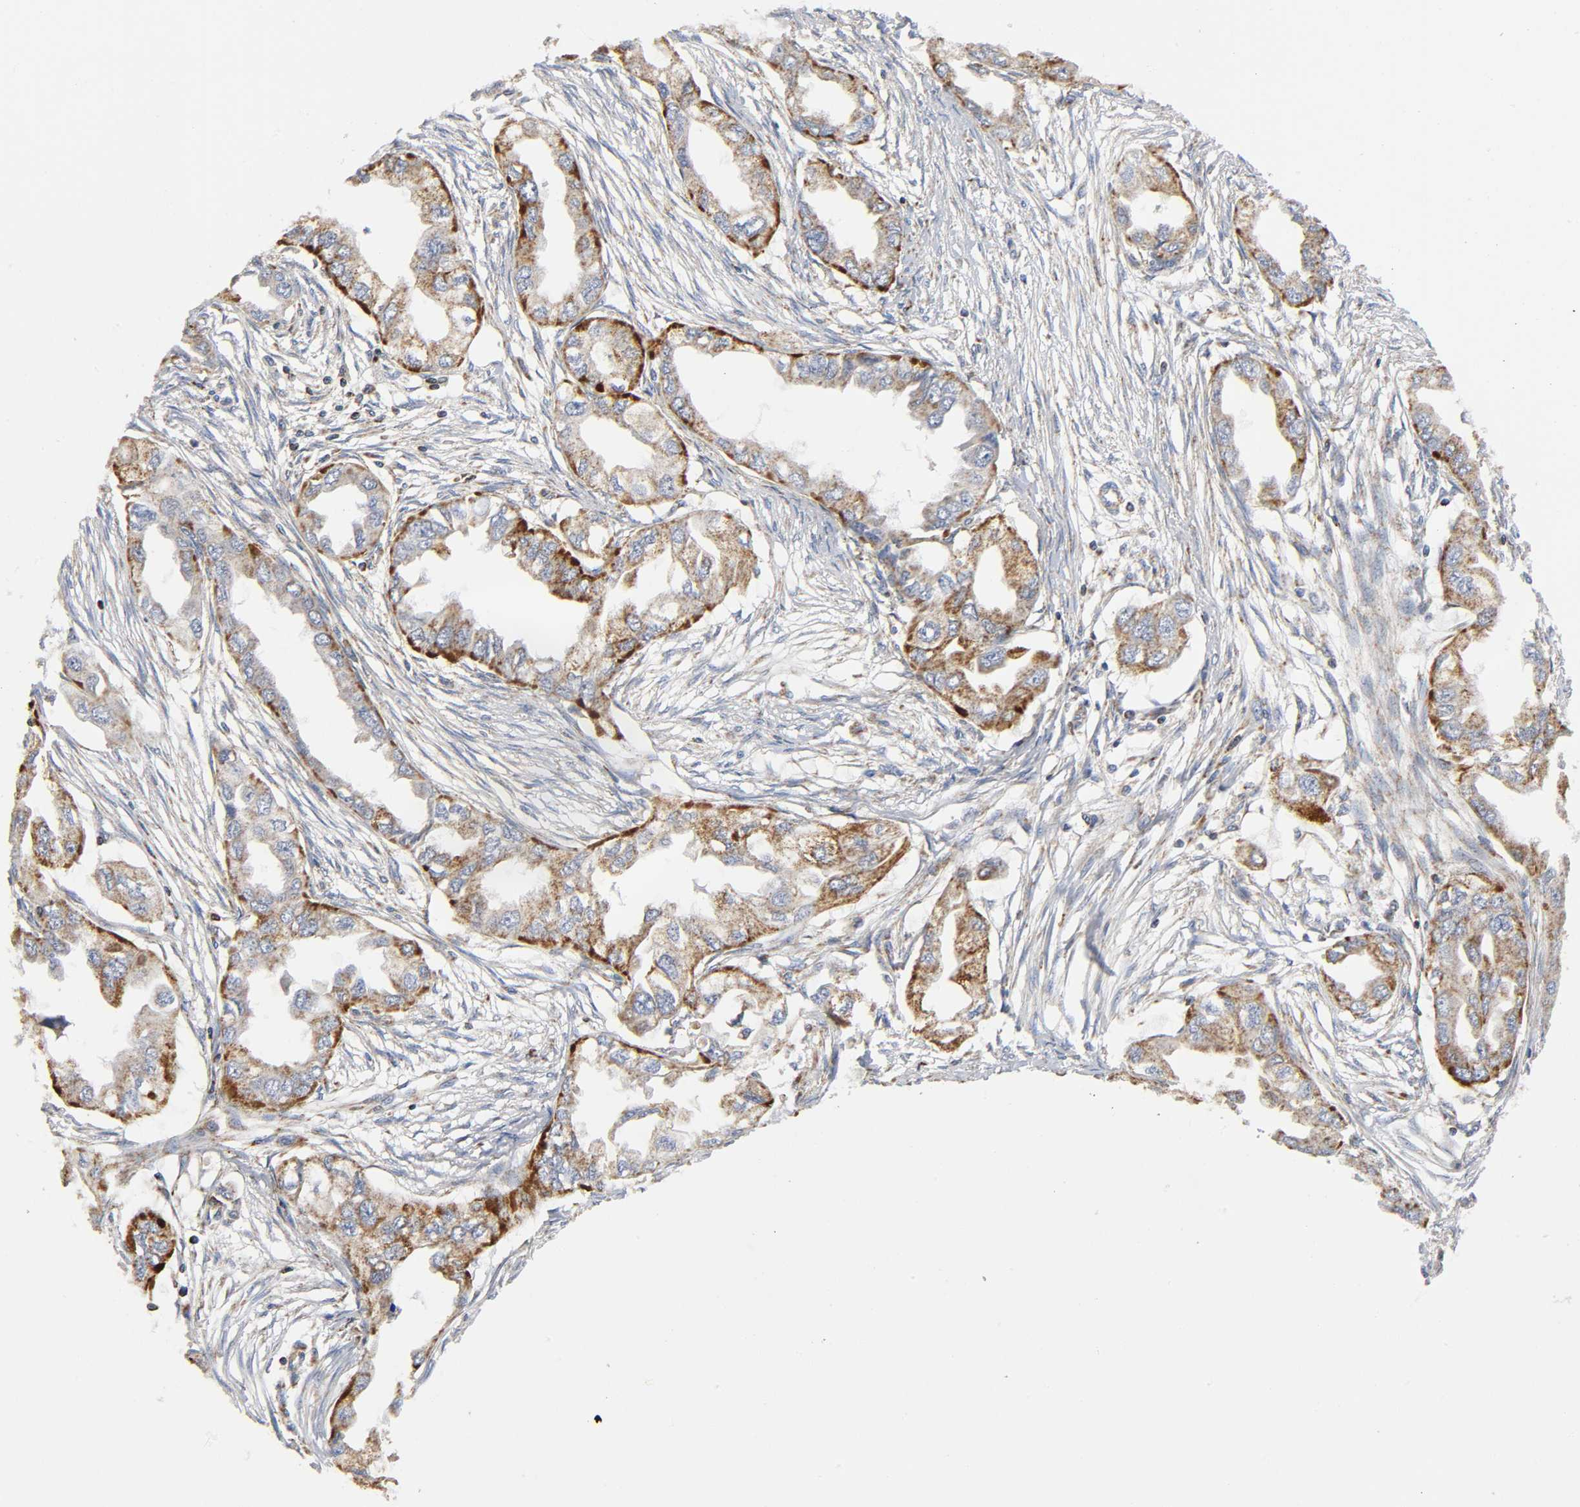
{"staining": {"intensity": "strong", "quantity": ">75%", "location": "cytoplasmic/membranous"}, "tissue": "endometrial cancer", "cell_type": "Tumor cells", "image_type": "cancer", "snomed": [{"axis": "morphology", "description": "Adenocarcinoma, NOS"}, {"axis": "topography", "description": "Endometrium"}], "caption": "A photomicrograph showing strong cytoplasmic/membranous staining in approximately >75% of tumor cells in endometrial cancer, as visualized by brown immunohistochemical staining.", "gene": "BAK1", "patient": {"sex": "female", "age": 67}}